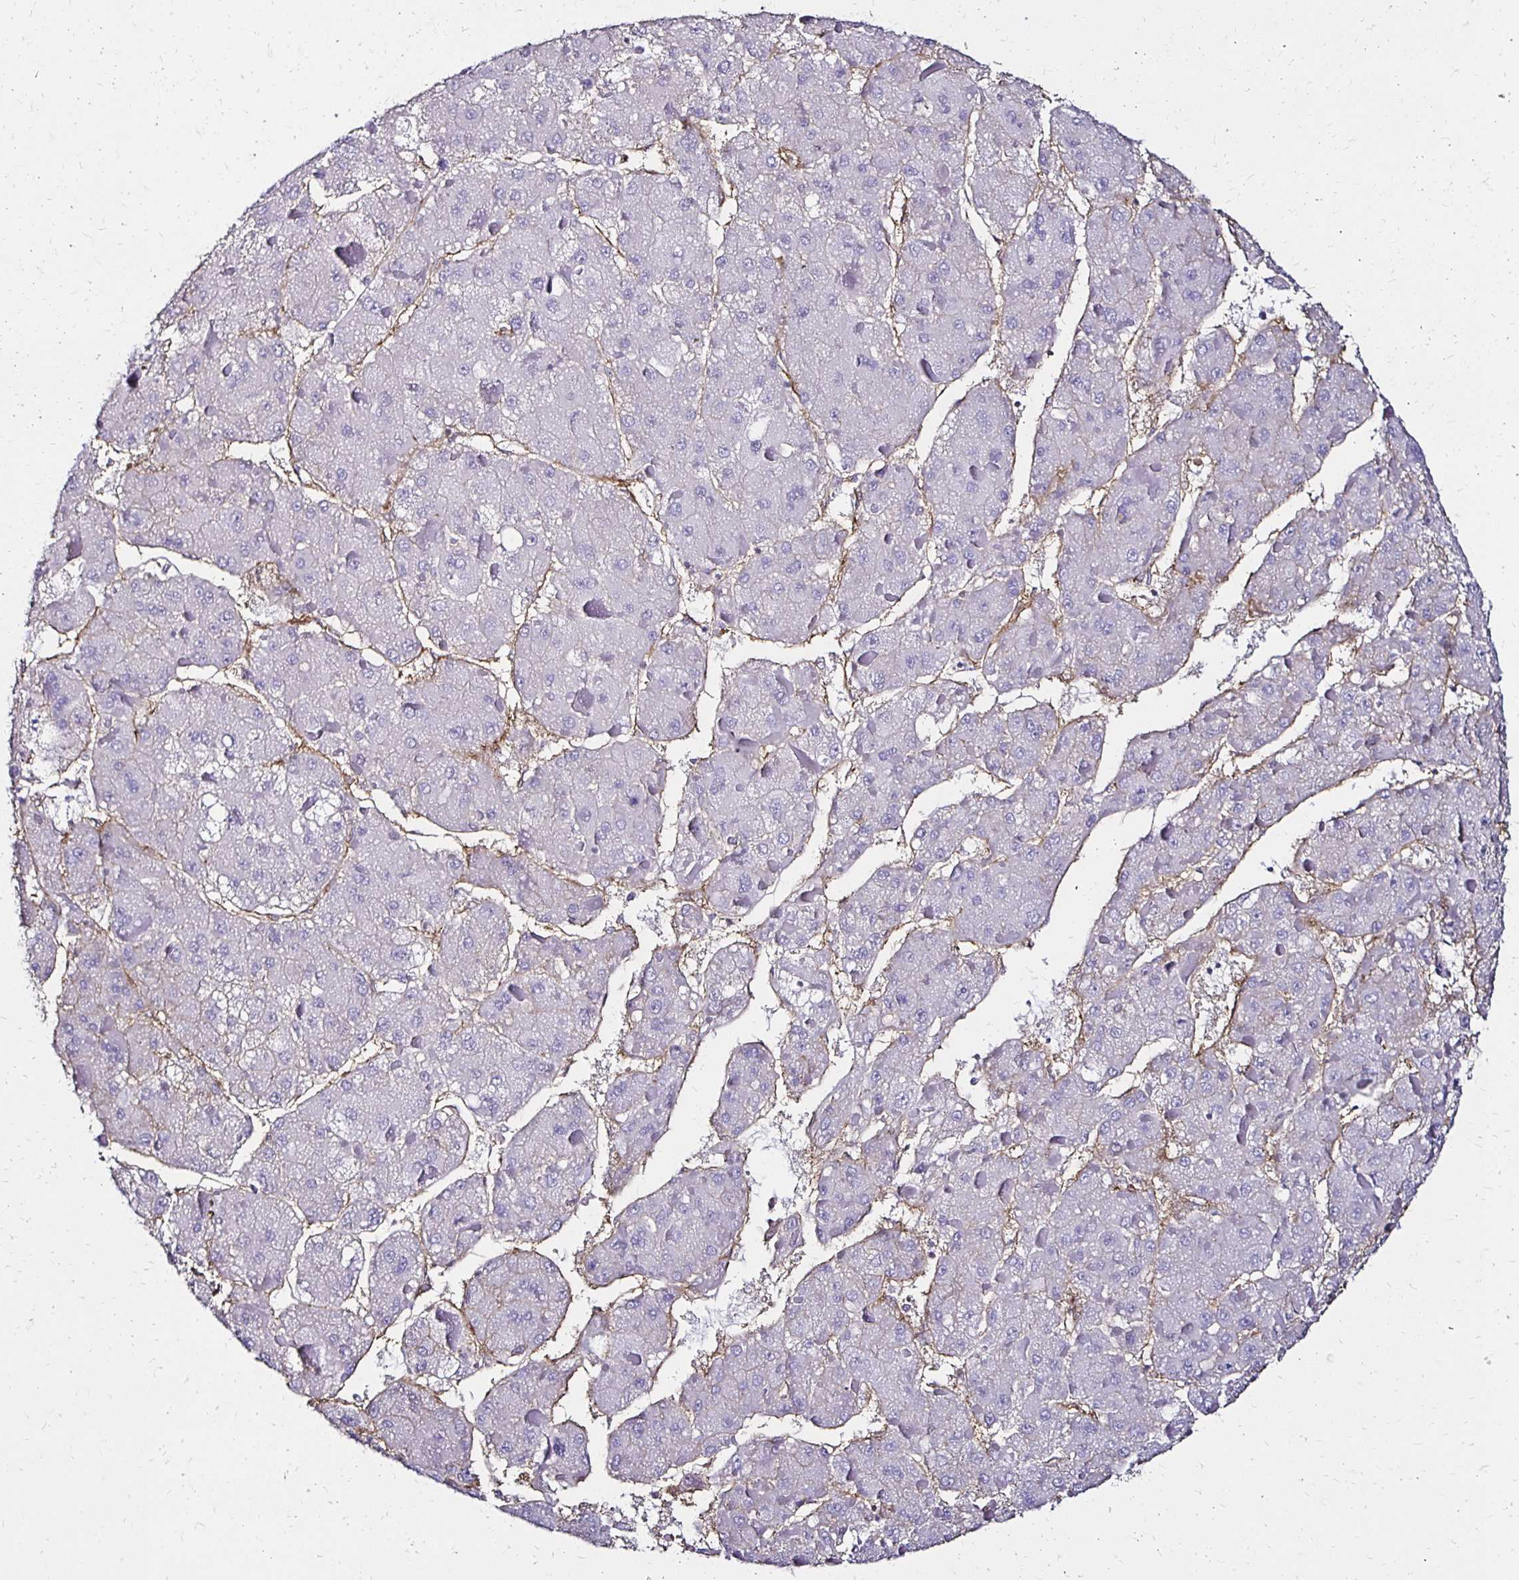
{"staining": {"intensity": "negative", "quantity": "none", "location": "none"}, "tissue": "liver cancer", "cell_type": "Tumor cells", "image_type": "cancer", "snomed": [{"axis": "morphology", "description": "Carcinoma, Hepatocellular, NOS"}, {"axis": "topography", "description": "Liver"}], "caption": "Immunohistochemistry (IHC) photomicrograph of neoplastic tissue: human hepatocellular carcinoma (liver) stained with DAB (3,3'-diaminobenzidine) reveals no significant protein expression in tumor cells.", "gene": "ITGB1", "patient": {"sex": "female", "age": 73}}